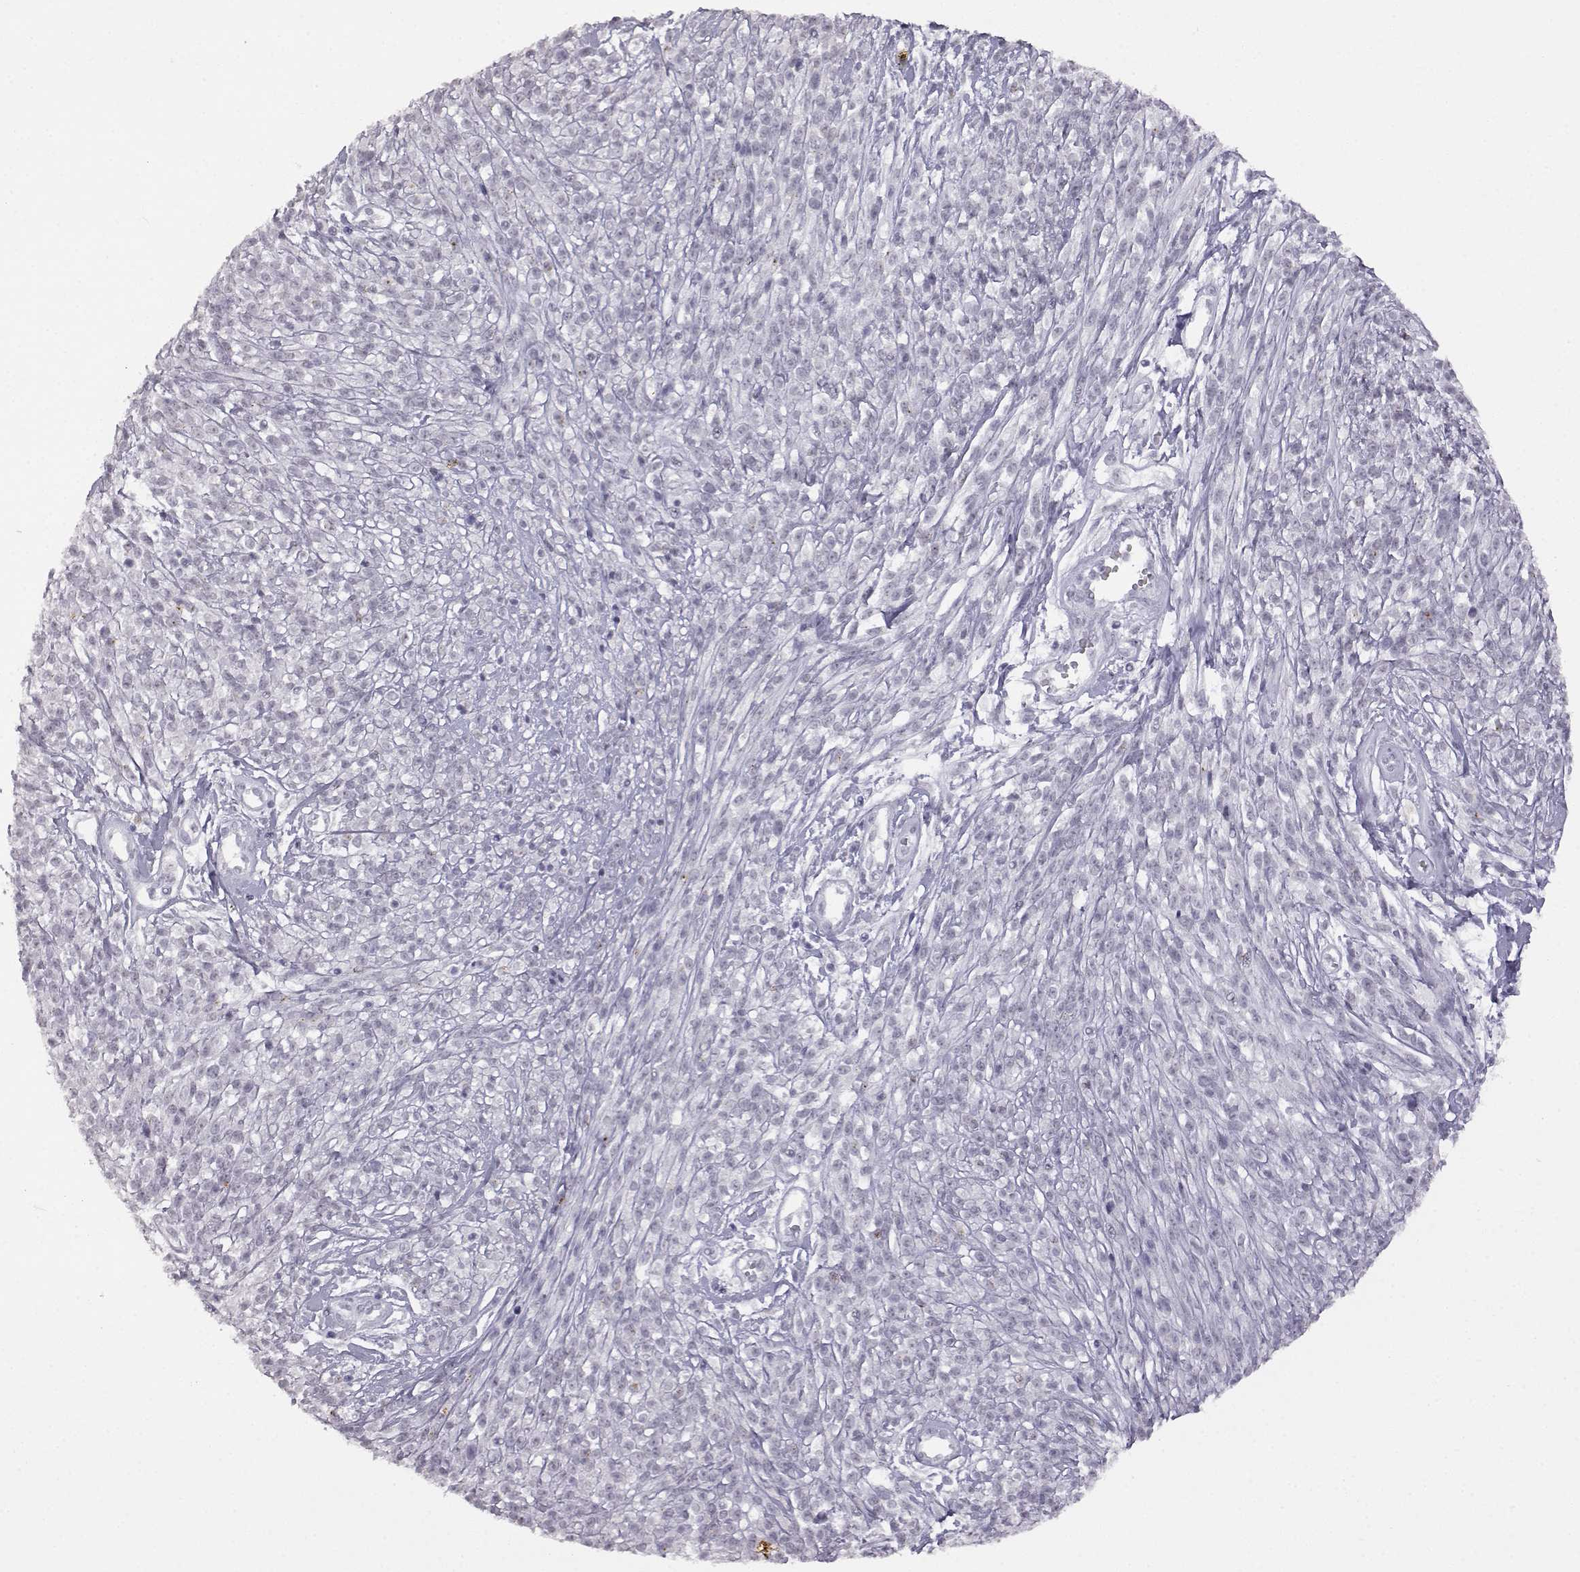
{"staining": {"intensity": "negative", "quantity": "none", "location": "none"}, "tissue": "melanoma", "cell_type": "Tumor cells", "image_type": "cancer", "snomed": [{"axis": "morphology", "description": "Malignant melanoma, NOS"}, {"axis": "topography", "description": "Skin"}, {"axis": "topography", "description": "Skin of trunk"}], "caption": "Immunohistochemistry of malignant melanoma shows no staining in tumor cells.", "gene": "VGF", "patient": {"sex": "male", "age": 74}}